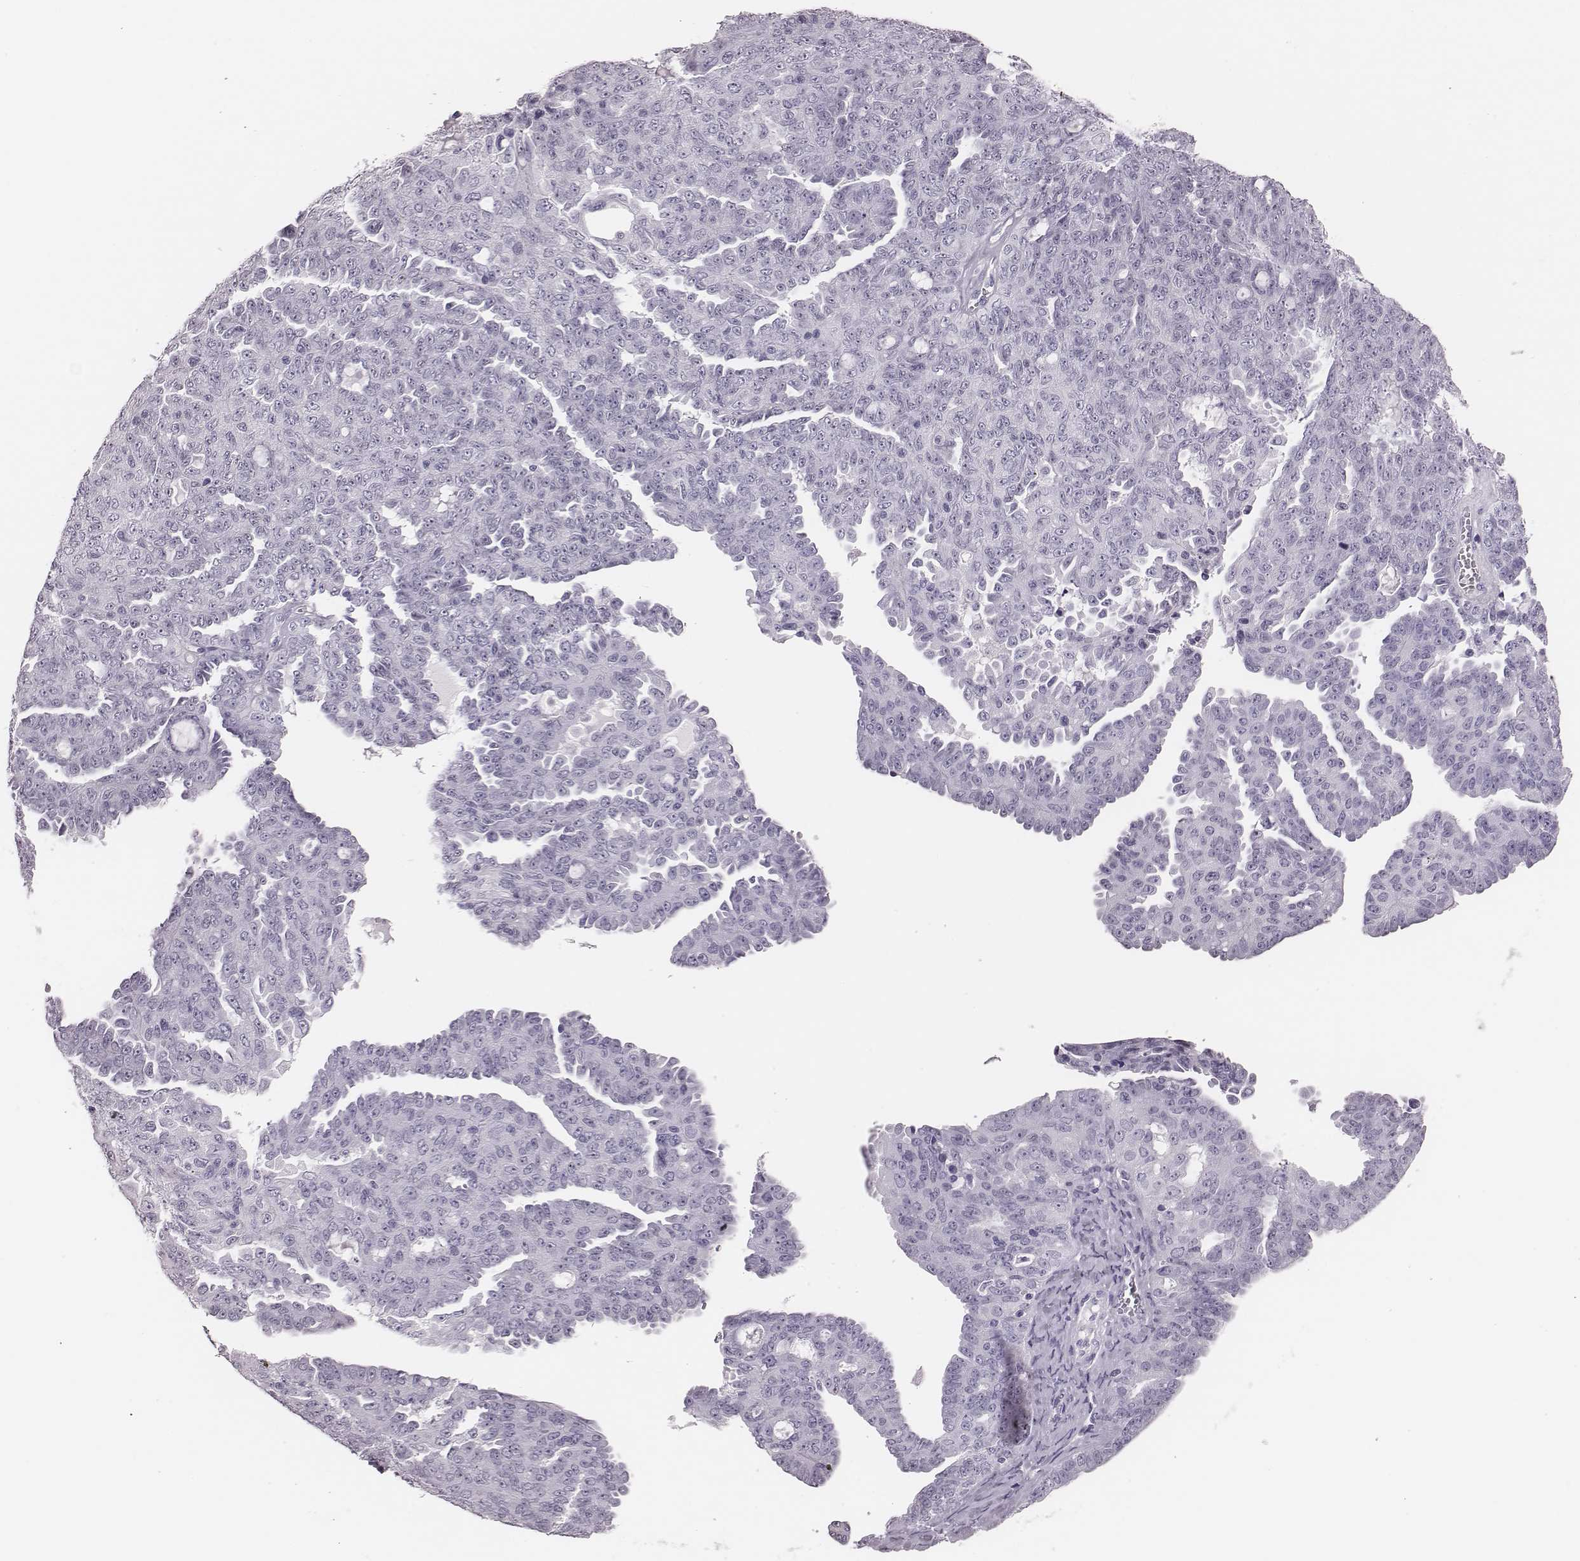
{"staining": {"intensity": "negative", "quantity": "none", "location": "none"}, "tissue": "ovarian cancer", "cell_type": "Tumor cells", "image_type": "cancer", "snomed": [{"axis": "morphology", "description": "Cystadenocarcinoma, serous, NOS"}, {"axis": "topography", "description": "Ovary"}], "caption": "Immunohistochemistry of human ovarian serous cystadenocarcinoma exhibits no staining in tumor cells.", "gene": "H1-6", "patient": {"sex": "female", "age": 71}}